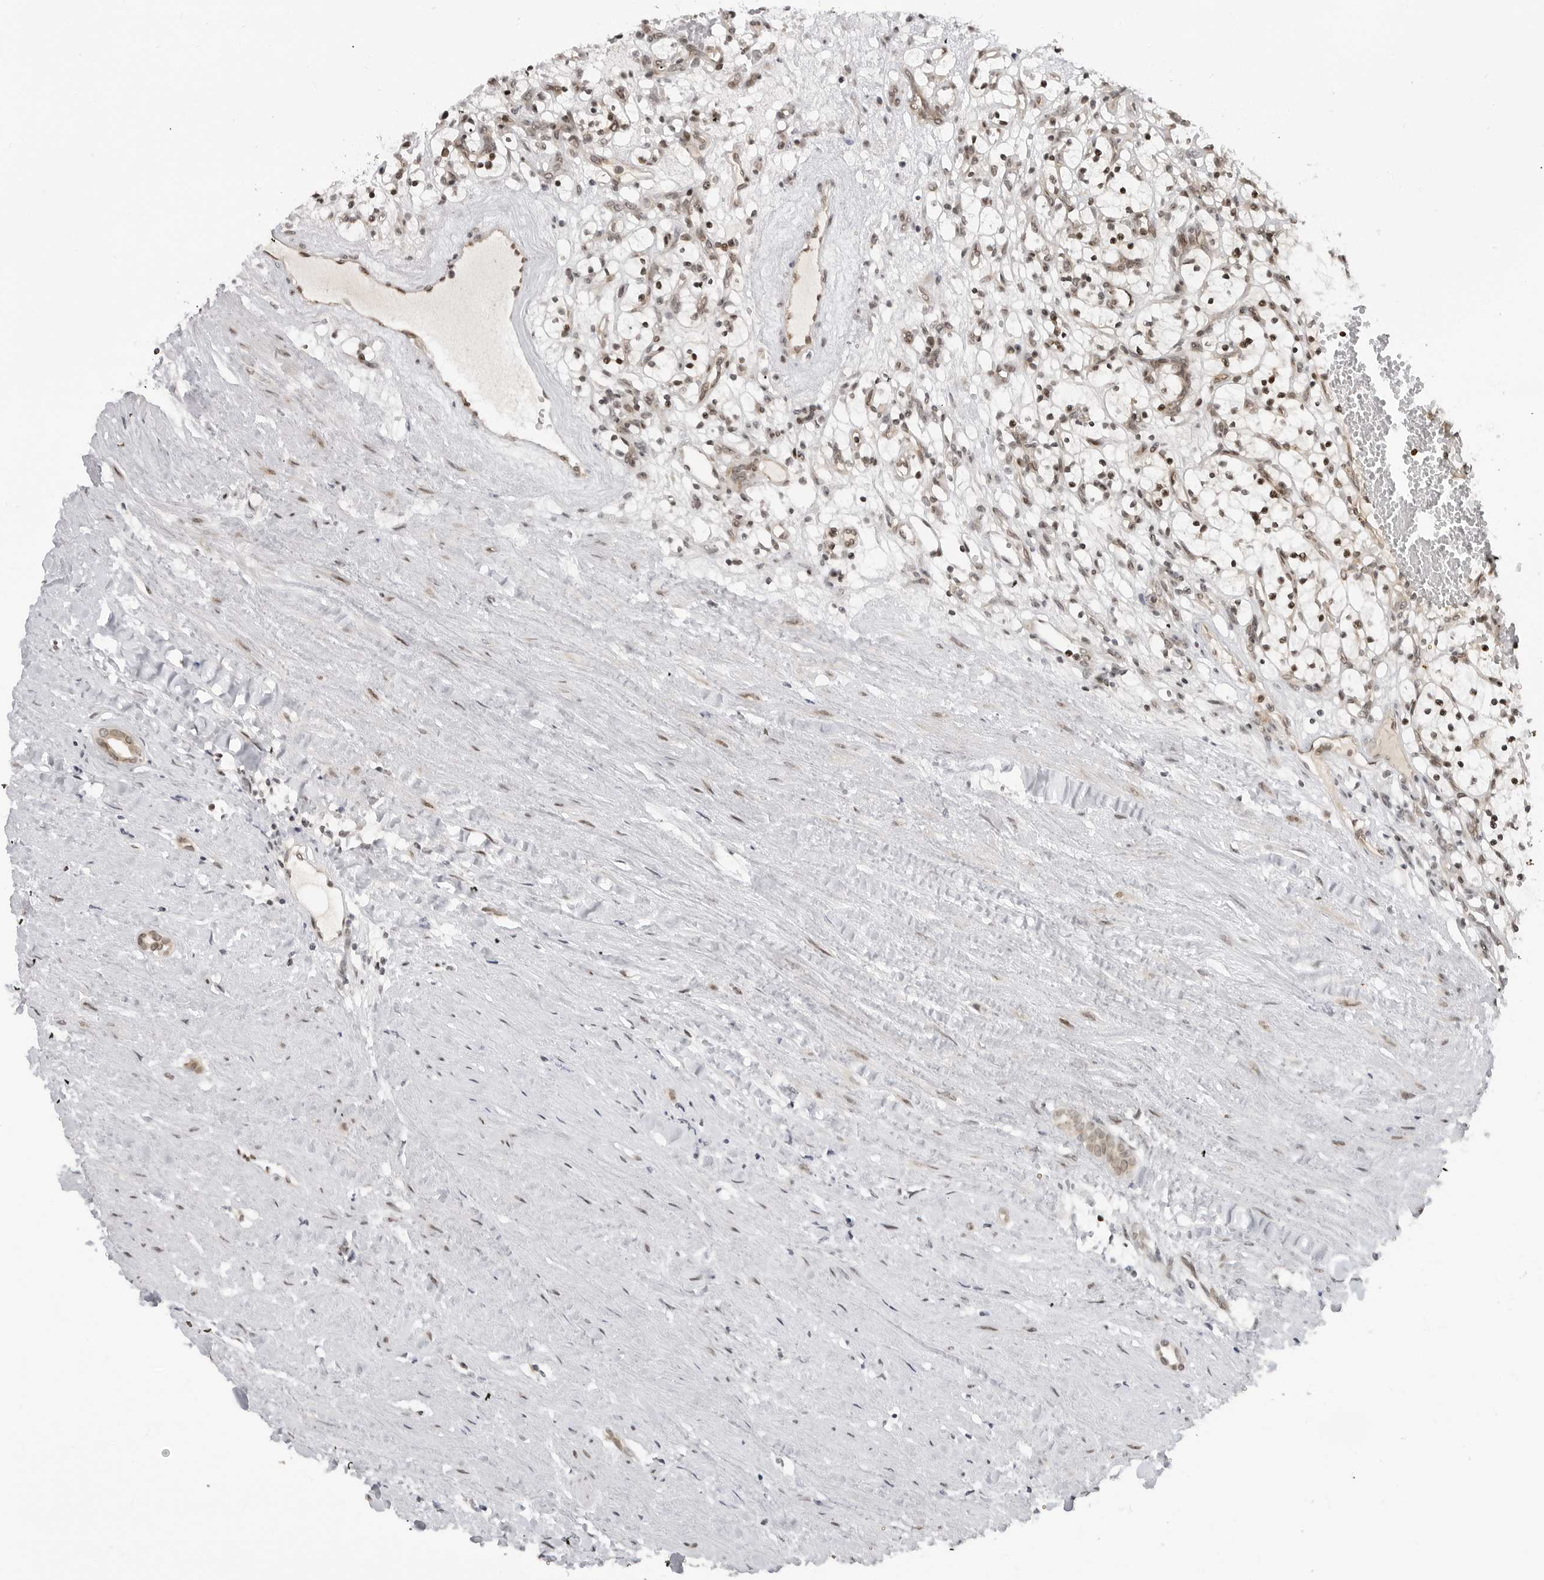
{"staining": {"intensity": "moderate", "quantity": ">75%", "location": "nuclear"}, "tissue": "renal cancer", "cell_type": "Tumor cells", "image_type": "cancer", "snomed": [{"axis": "morphology", "description": "Adenocarcinoma, NOS"}, {"axis": "topography", "description": "Kidney"}], "caption": "Protein expression analysis of adenocarcinoma (renal) exhibits moderate nuclear staining in approximately >75% of tumor cells.", "gene": "C8orf33", "patient": {"sex": "female", "age": 57}}